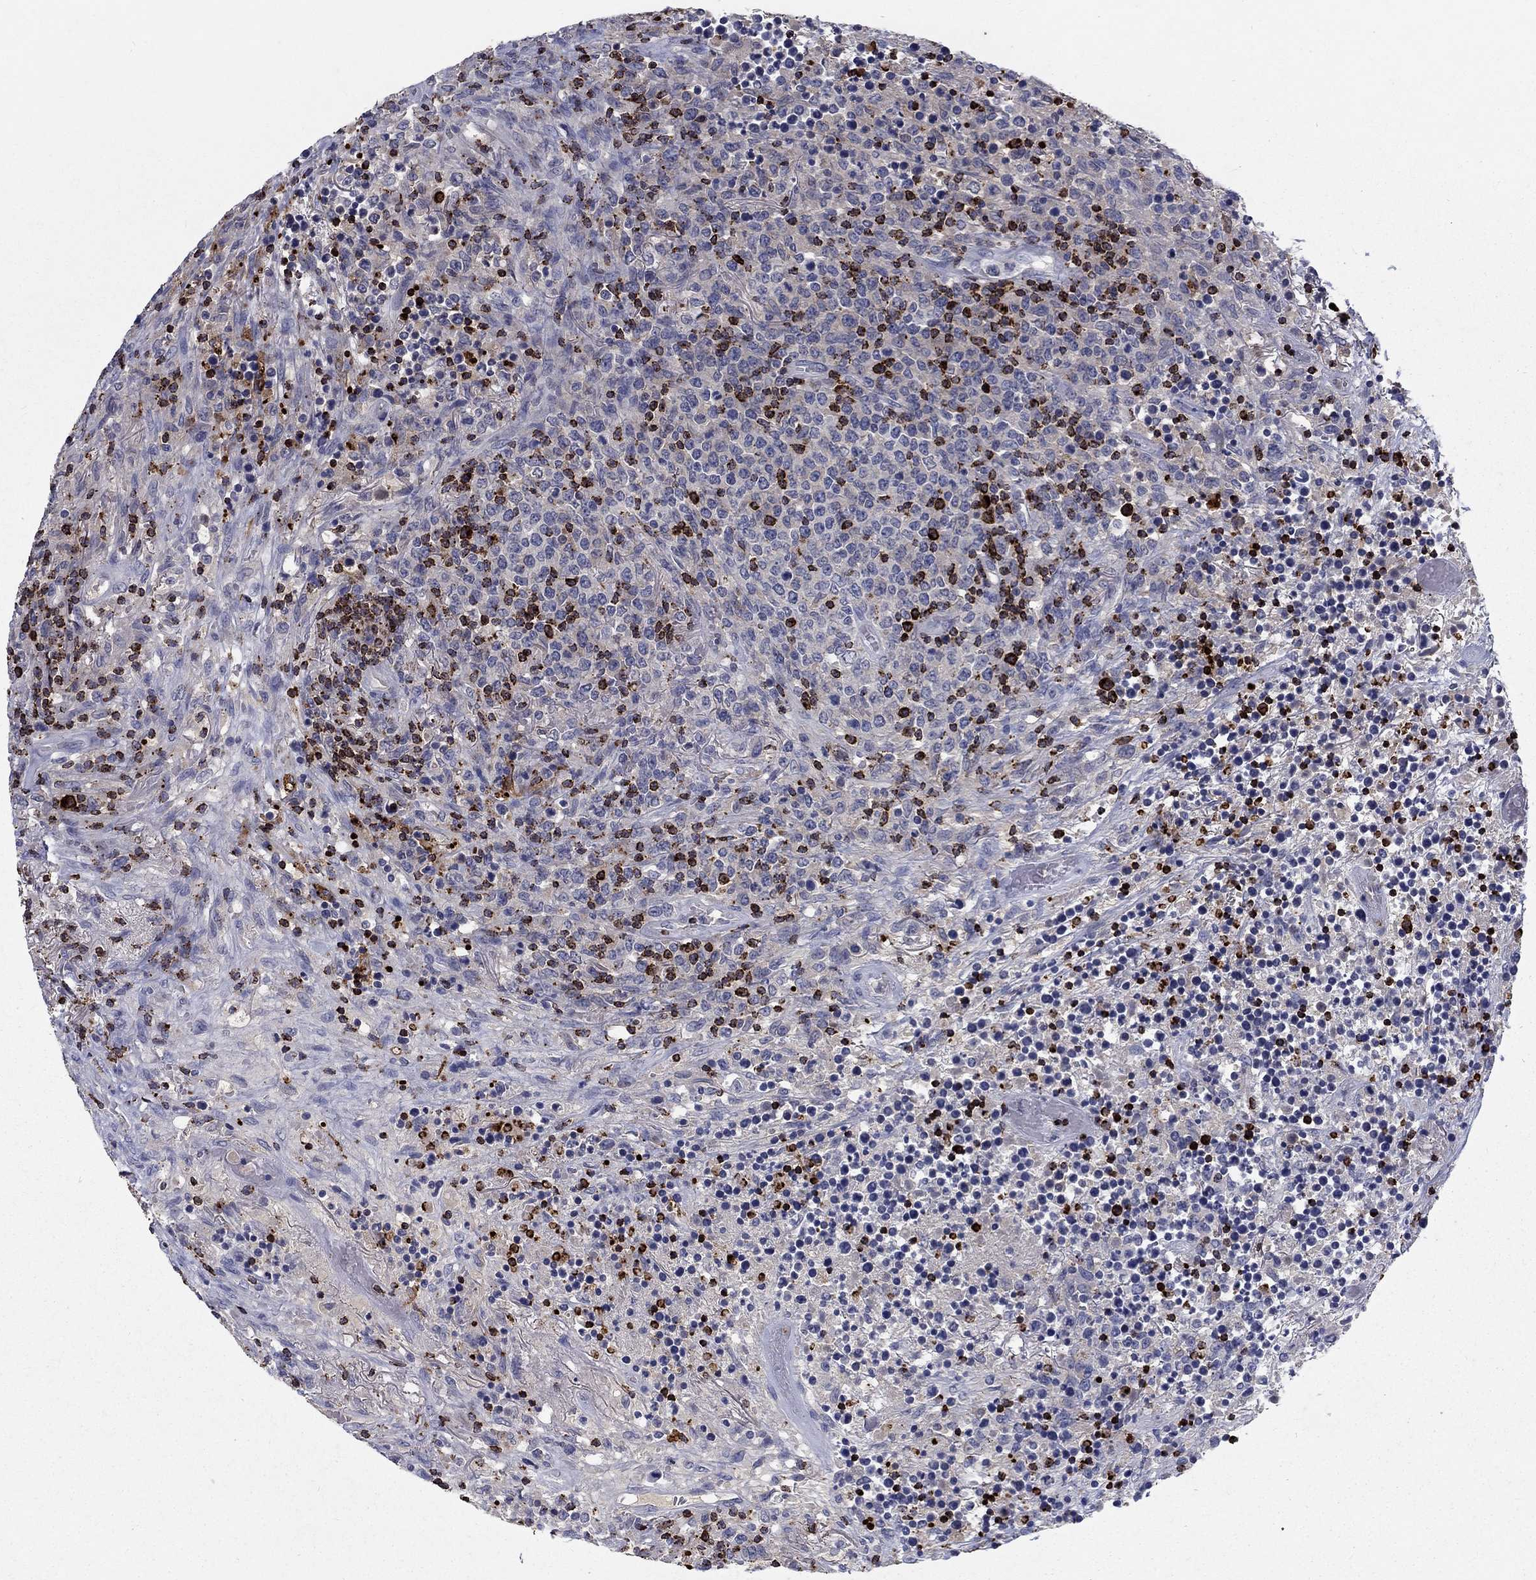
{"staining": {"intensity": "strong", "quantity": "25%-75%", "location": "cytoplasmic/membranous"}, "tissue": "lymphoma", "cell_type": "Tumor cells", "image_type": "cancer", "snomed": [{"axis": "morphology", "description": "Malignant lymphoma, non-Hodgkin's type, High grade"}, {"axis": "topography", "description": "Lung"}], "caption": "Strong cytoplasmic/membranous staining is identified in about 25%-75% of tumor cells in high-grade malignant lymphoma, non-Hodgkin's type.", "gene": "GZMA", "patient": {"sex": "male", "age": 79}}